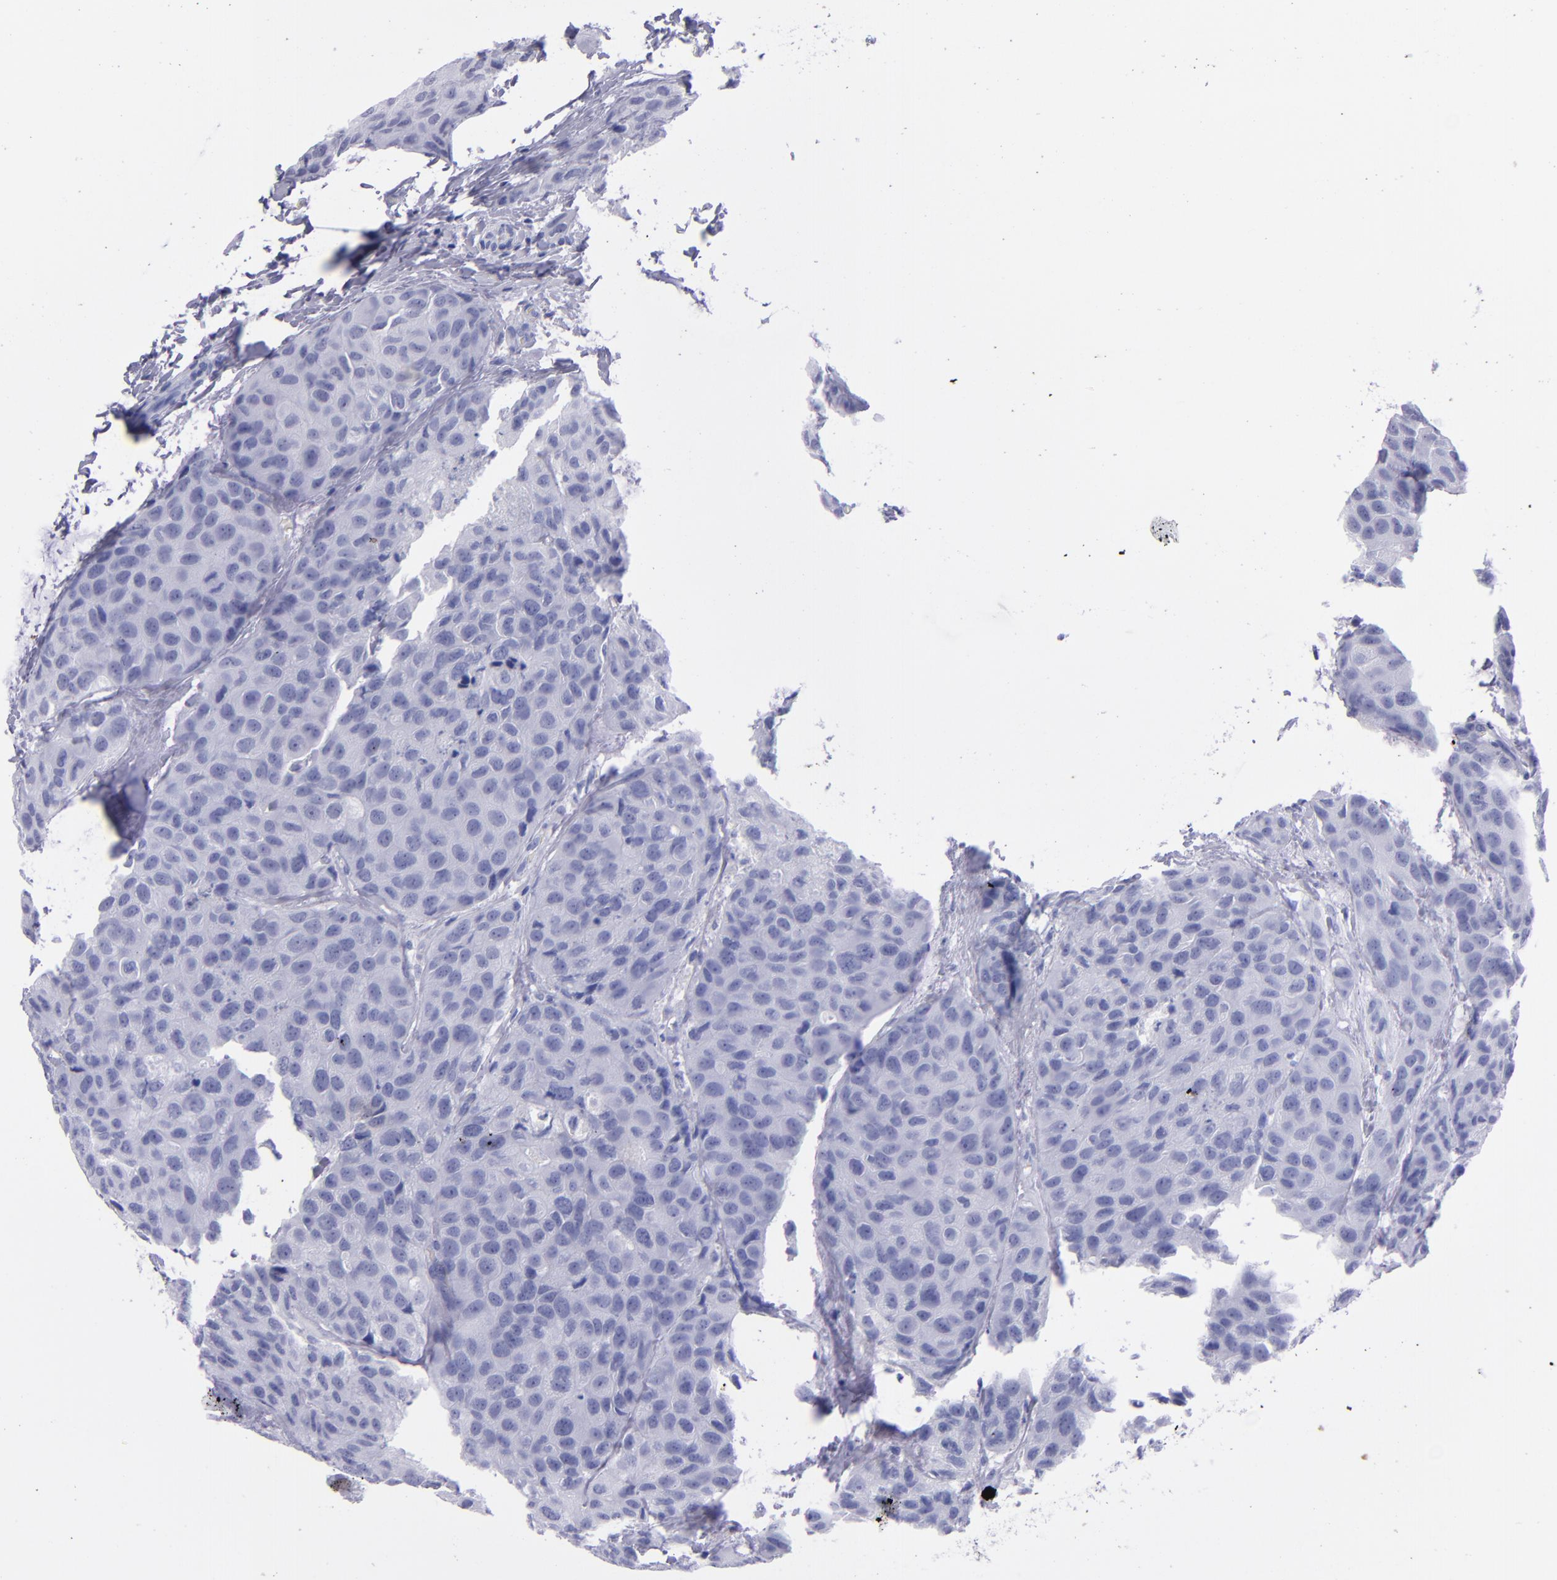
{"staining": {"intensity": "negative", "quantity": "none", "location": "none"}, "tissue": "breast cancer", "cell_type": "Tumor cells", "image_type": "cancer", "snomed": [{"axis": "morphology", "description": "Duct carcinoma"}, {"axis": "topography", "description": "Breast"}], "caption": "A high-resolution image shows IHC staining of breast intraductal carcinoma, which exhibits no significant expression in tumor cells.", "gene": "CD37", "patient": {"sex": "female", "age": 68}}